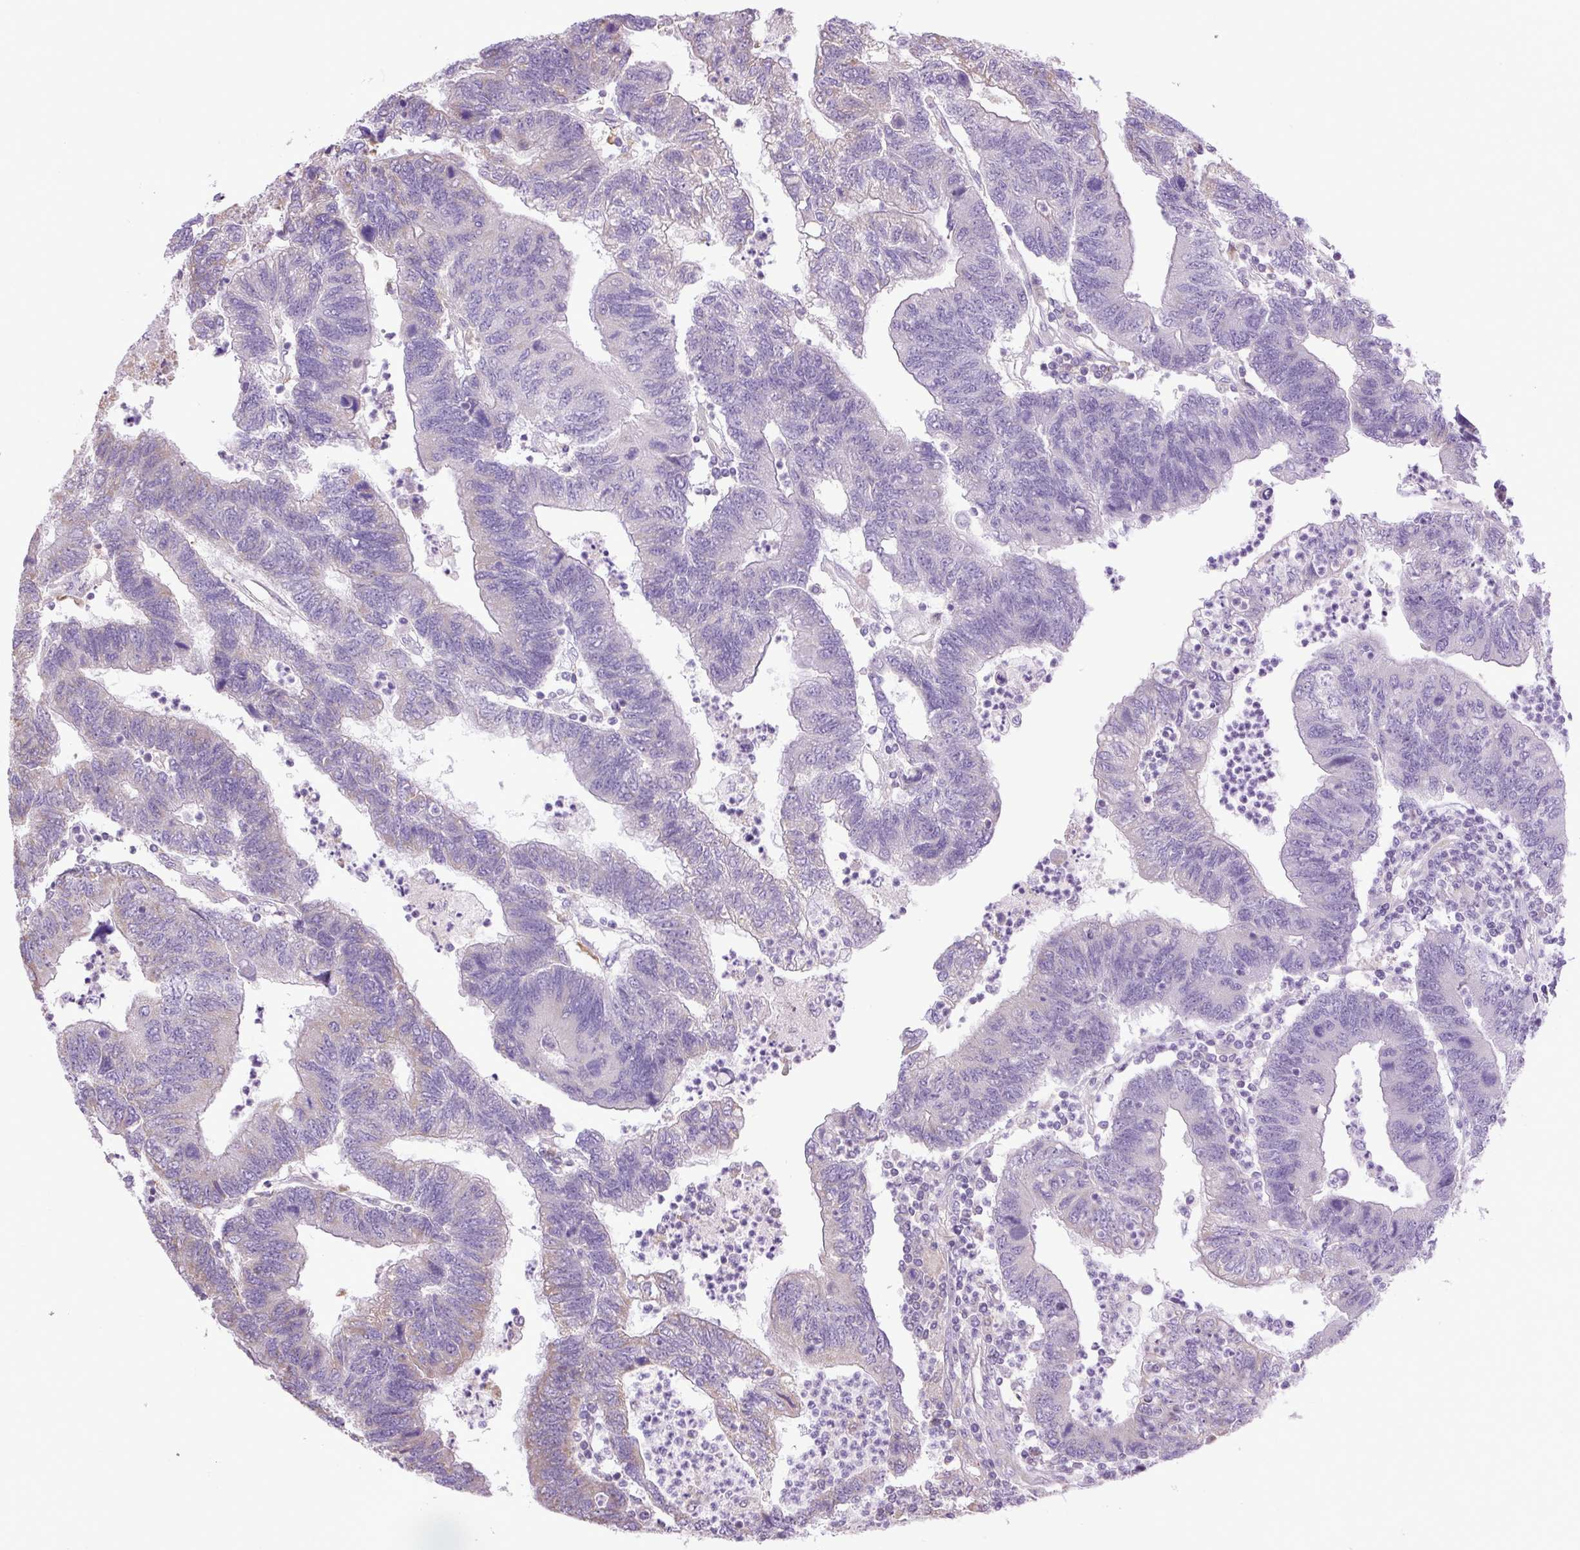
{"staining": {"intensity": "weak", "quantity": "<25%", "location": "cytoplasmic/membranous"}, "tissue": "colorectal cancer", "cell_type": "Tumor cells", "image_type": "cancer", "snomed": [{"axis": "morphology", "description": "Adenocarcinoma, NOS"}, {"axis": "topography", "description": "Colon"}], "caption": "Immunohistochemical staining of colorectal adenocarcinoma demonstrates no significant expression in tumor cells.", "gene": "PLCG1", "patient": {"sex": "female", "age": 48}}